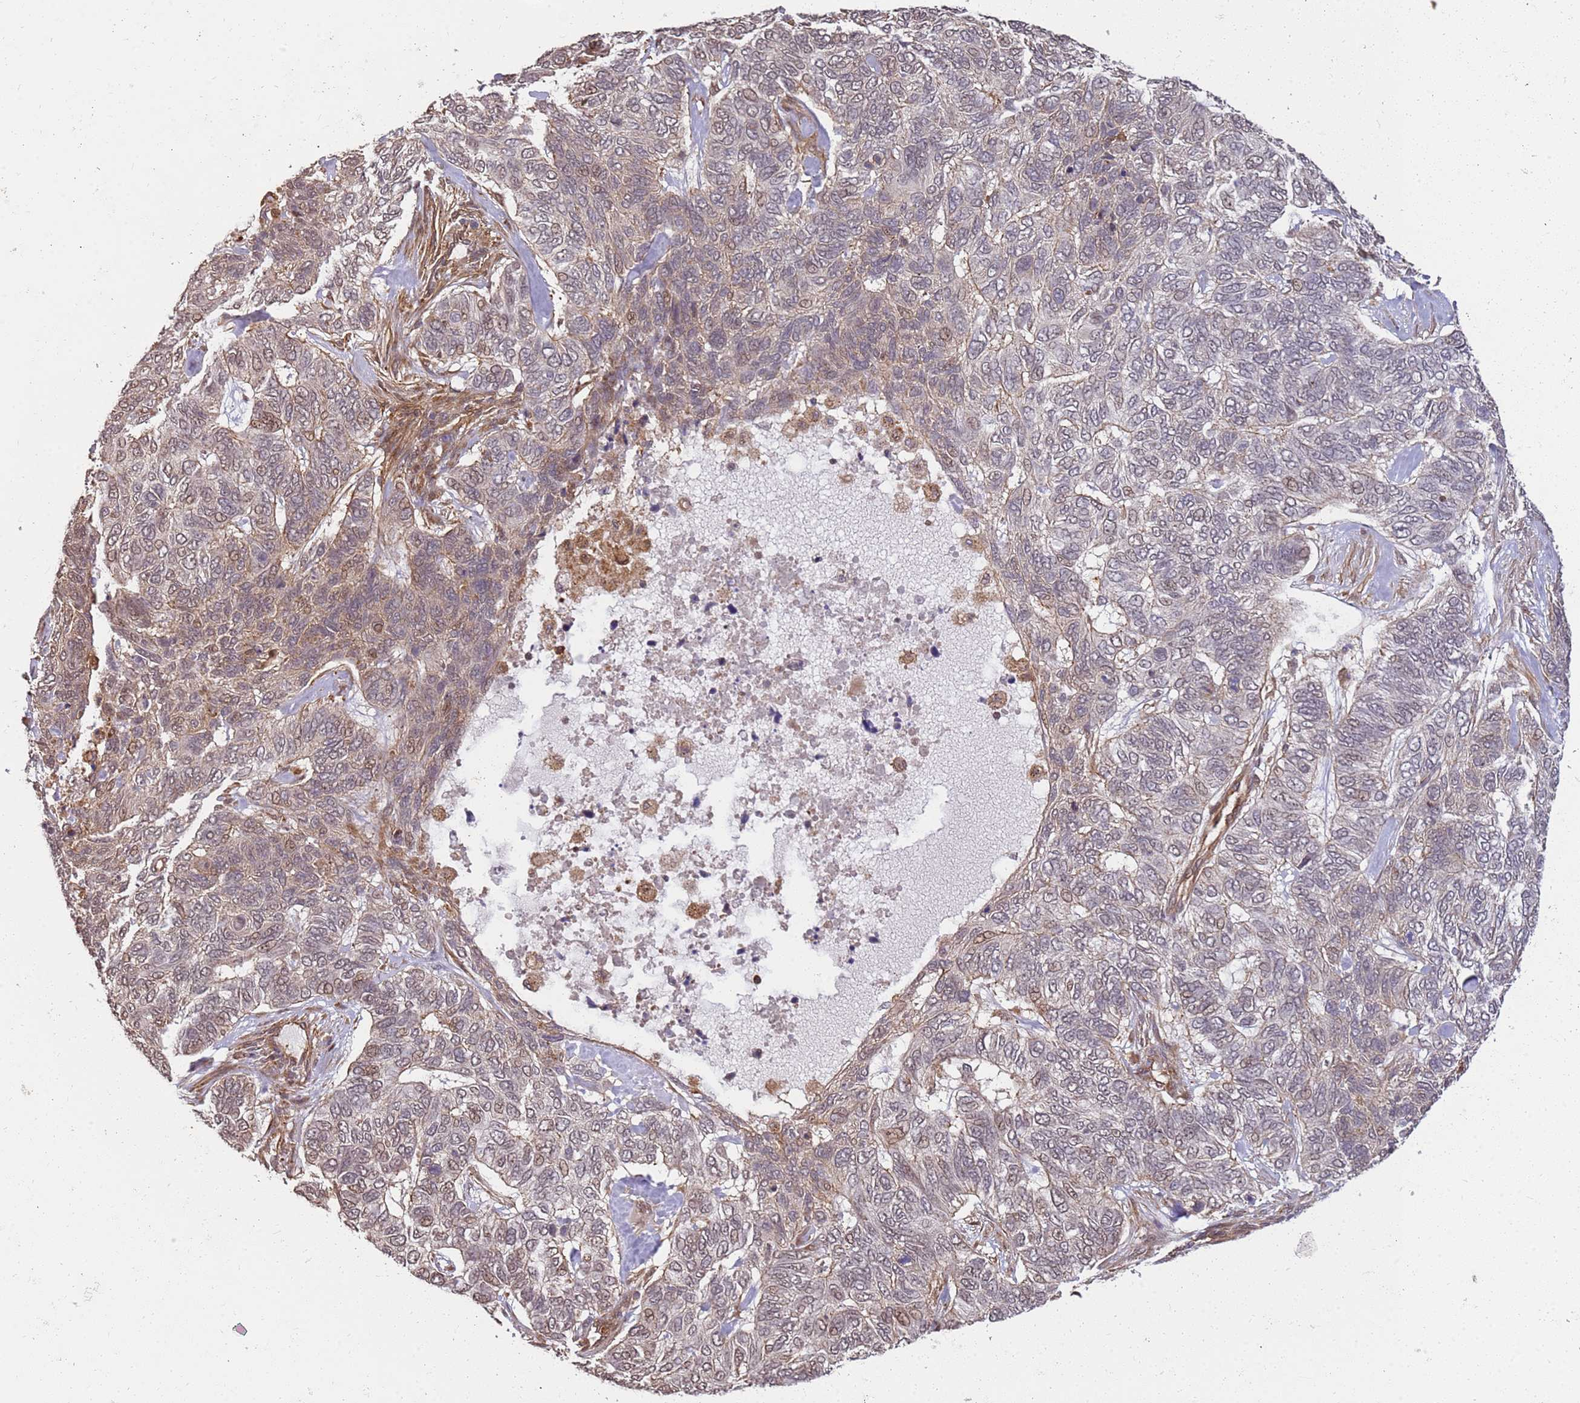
{"staining": {"intensity": "weak", "quantity": "25%-75%", "location": "cytoplasmic/membranous,nuclear"}, "tissue": "skin cancer", "cell_type": "Tumor cells", "image_type": "cancer", "snomed": [{"axis": "morphology", "description": "Basal cell carcinoma"}, {"axis": "topography", "description": "Skin"}], "caption": "A photomicrograph showing weak cytoplasmic/membranous and nuclear staining in about 25%-75% of tumor cells in skin basal cell carcinoma, as visualized by brown immunohistochemical staining.", "gene": "ST18", "patient": {"sex": "female", "age": 65}}